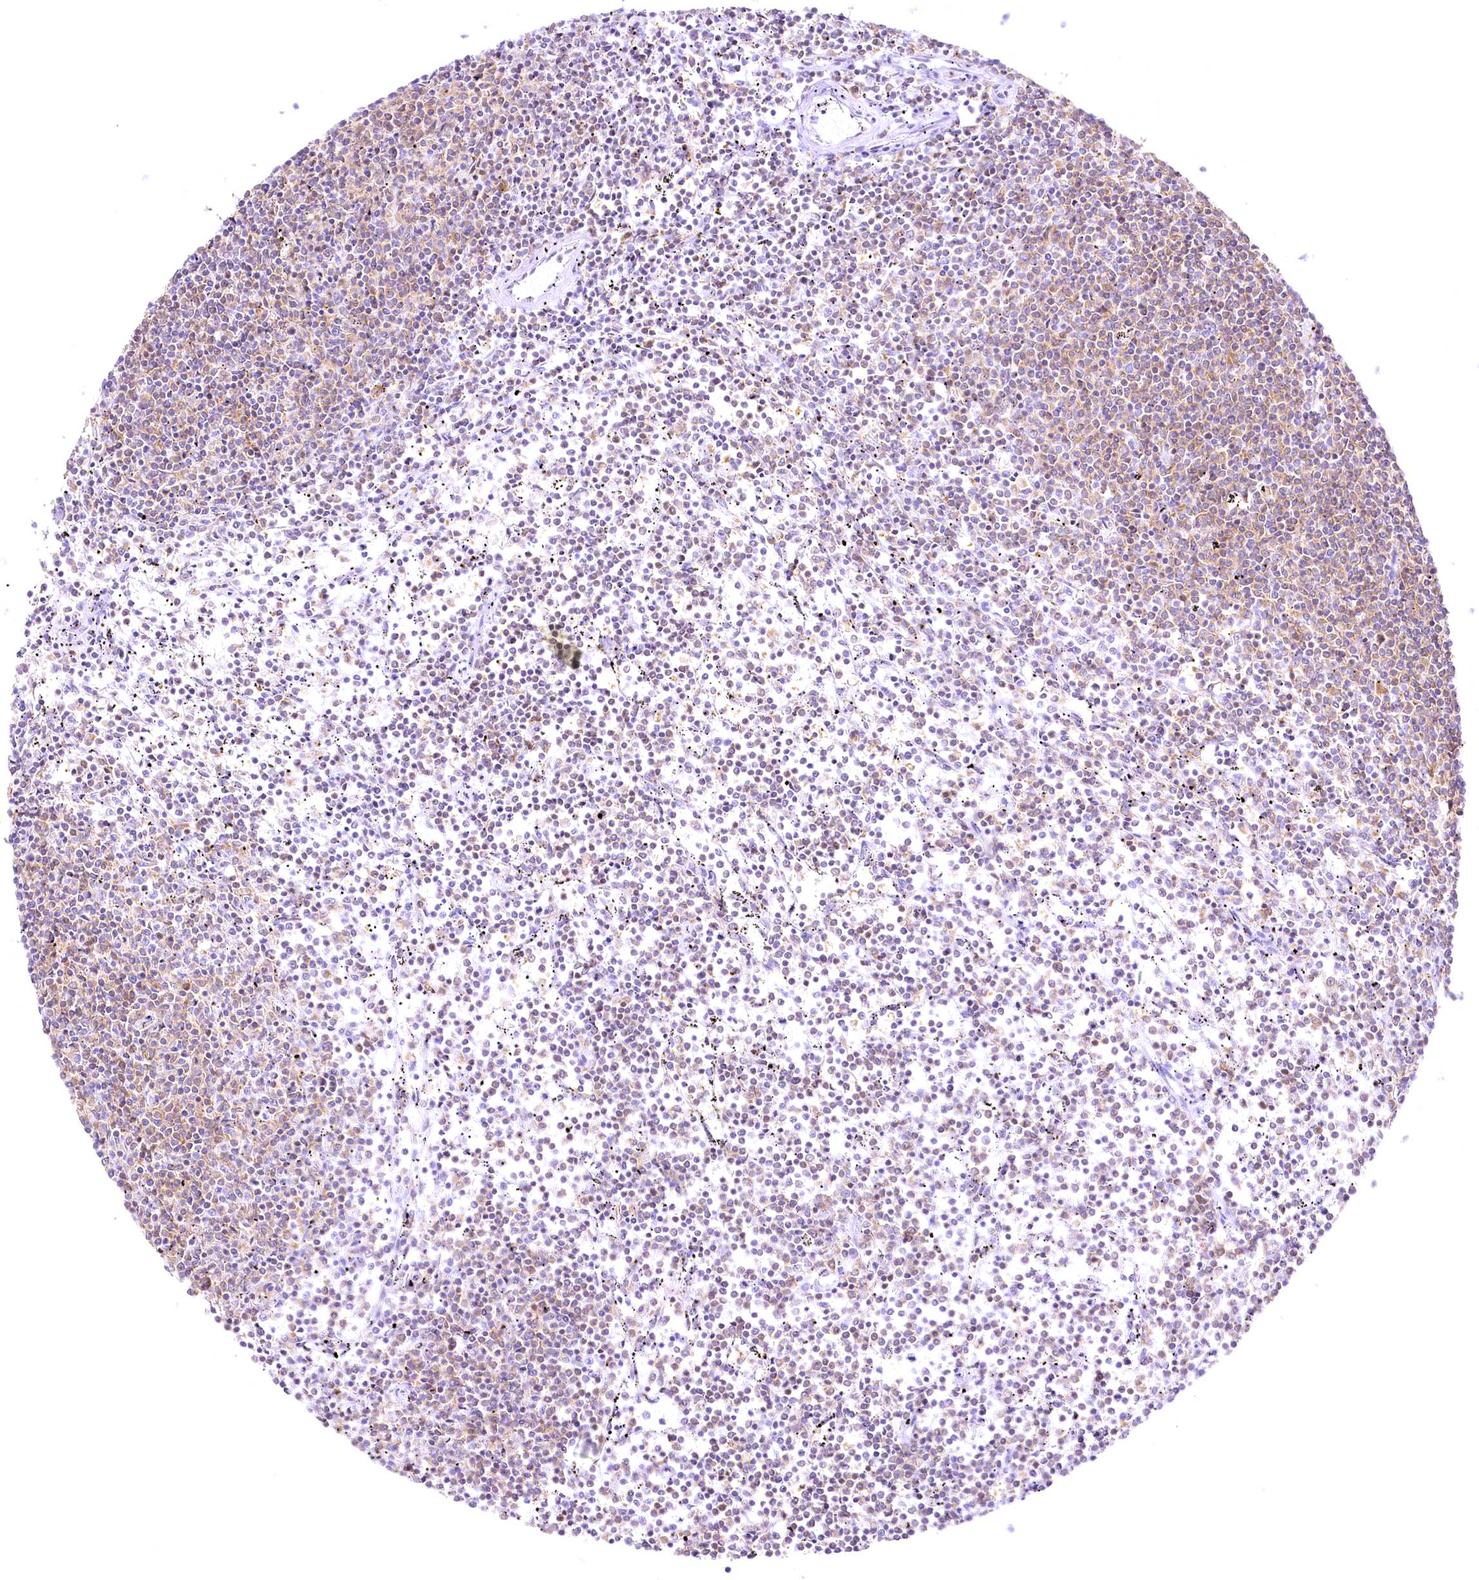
{"staining": {"intensity": "weak", "quantity": "<25%", "location": "cytoplasmic/membranous"}, "tissue": "lymphoma", "cell_type": "Tumor cells", "image_type": "cancer", "snomed": [{"axis": "morphology", "description": "Malignant lymphoma, non-Hodgkin's type, Low grade"}, {"axis": "topography", "description": "Spleen"}], "caption": "Tumor cells show no significant protein staining in lymphoma.", "gene": "DOCK2", "patient": {"sex": "female", "age": 50}}